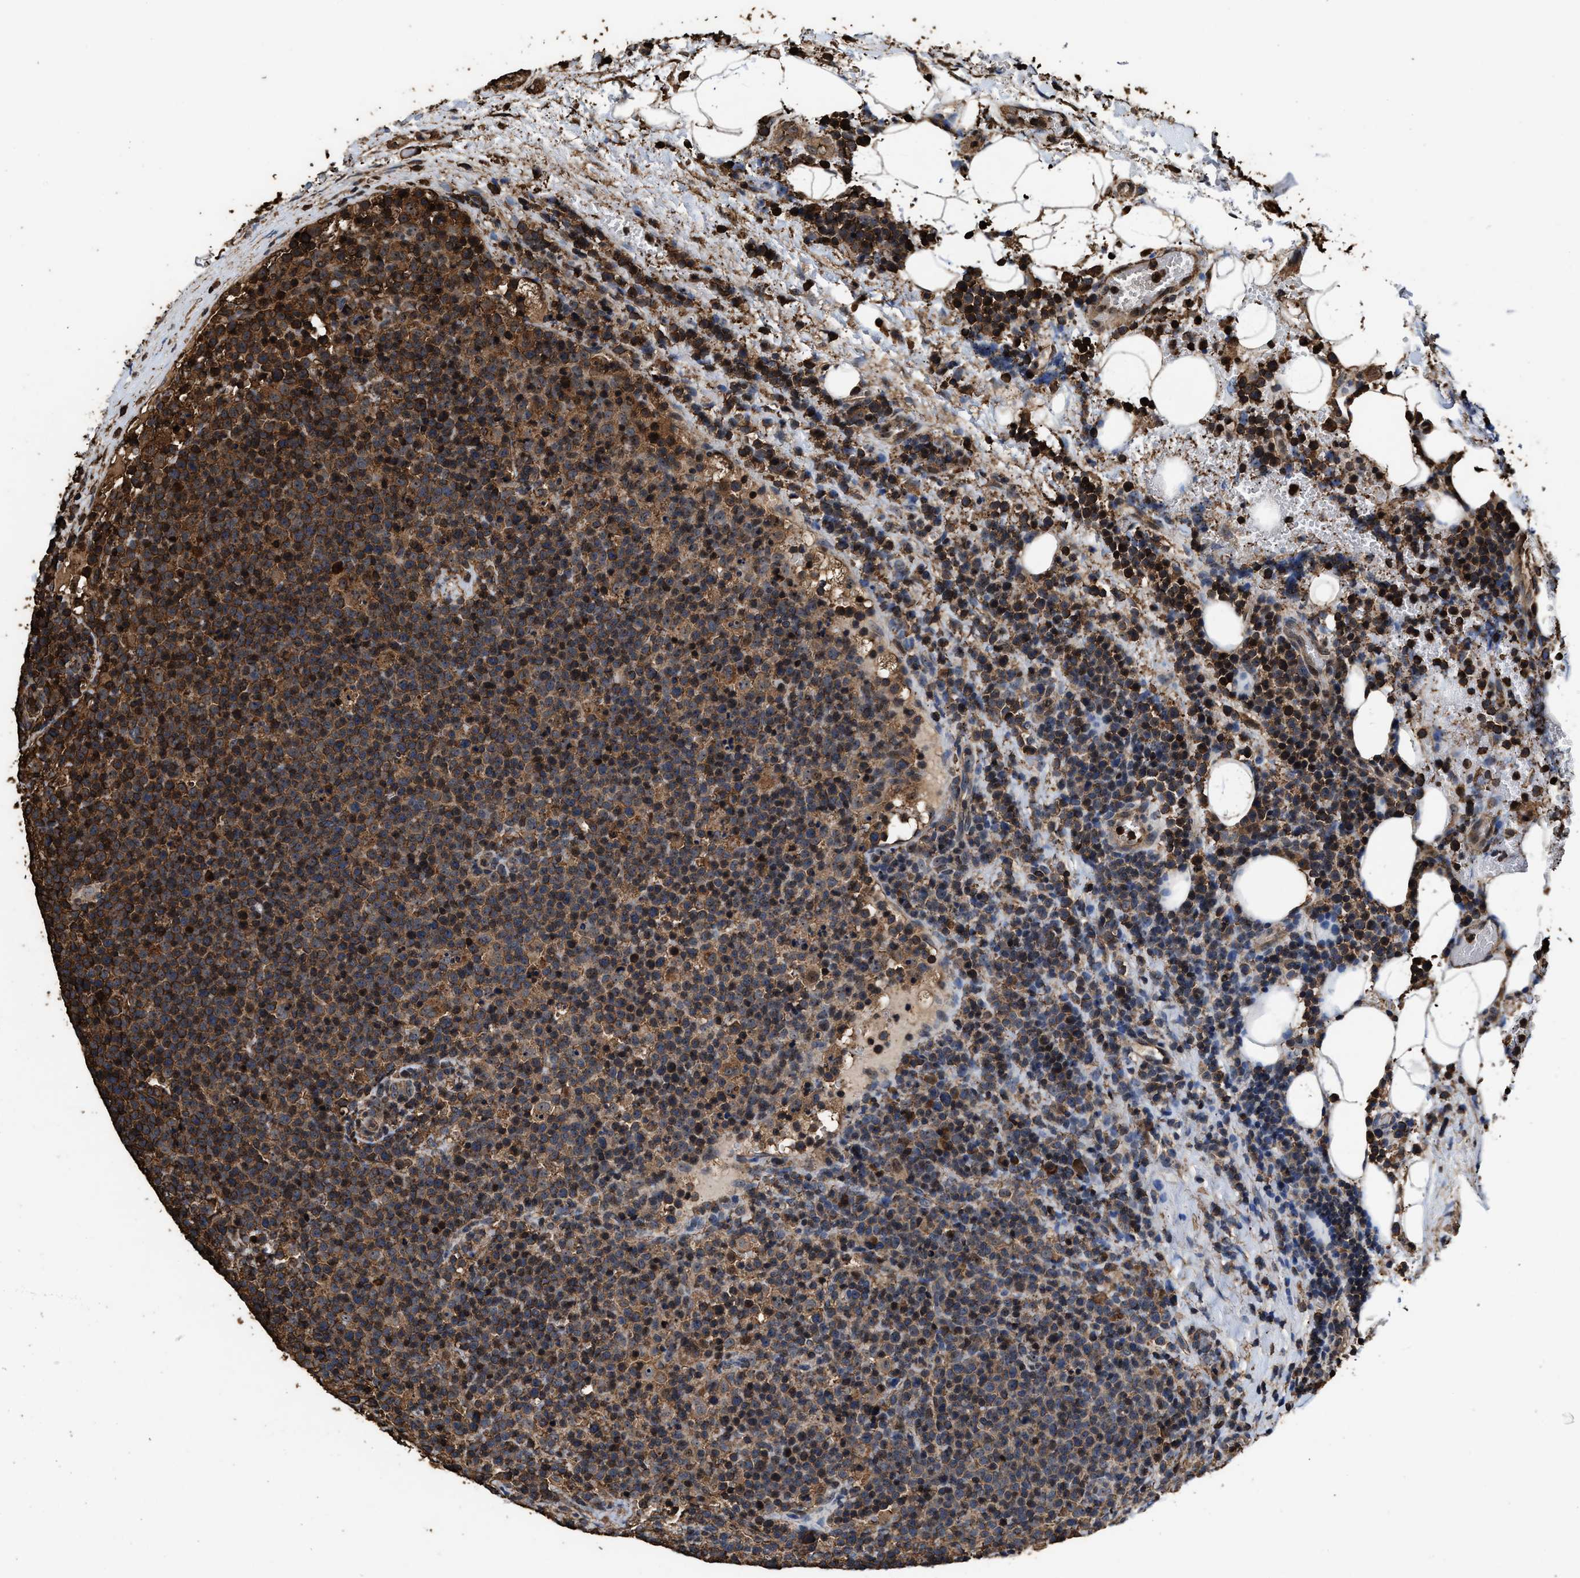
{"staining": {"intensity": "strong", "quantity": ">75%", "location": "cytoplasmic/membranous"}, "tissue": "lymphoma", "cell_type": "Tumor cells", "image_type": "cancer", "snomed": [{"axis": "morphology", "description": "Malignant lymphoma, non-Hodgkin's type, High grade"}, {"axis": "topography", "description": "Lymph node"}], "caption": "Immunohistochemistry micrograph of human malignant lymphoma, non-Hodgkin's type (high-grade) stained for a protein (brown), which demonstrates high levels of strong cytoplasmic/membranous staining in about >75% of tumor cells.", "gene": "KBTBD2", "patient": {"sex": "male", "age": 61}}